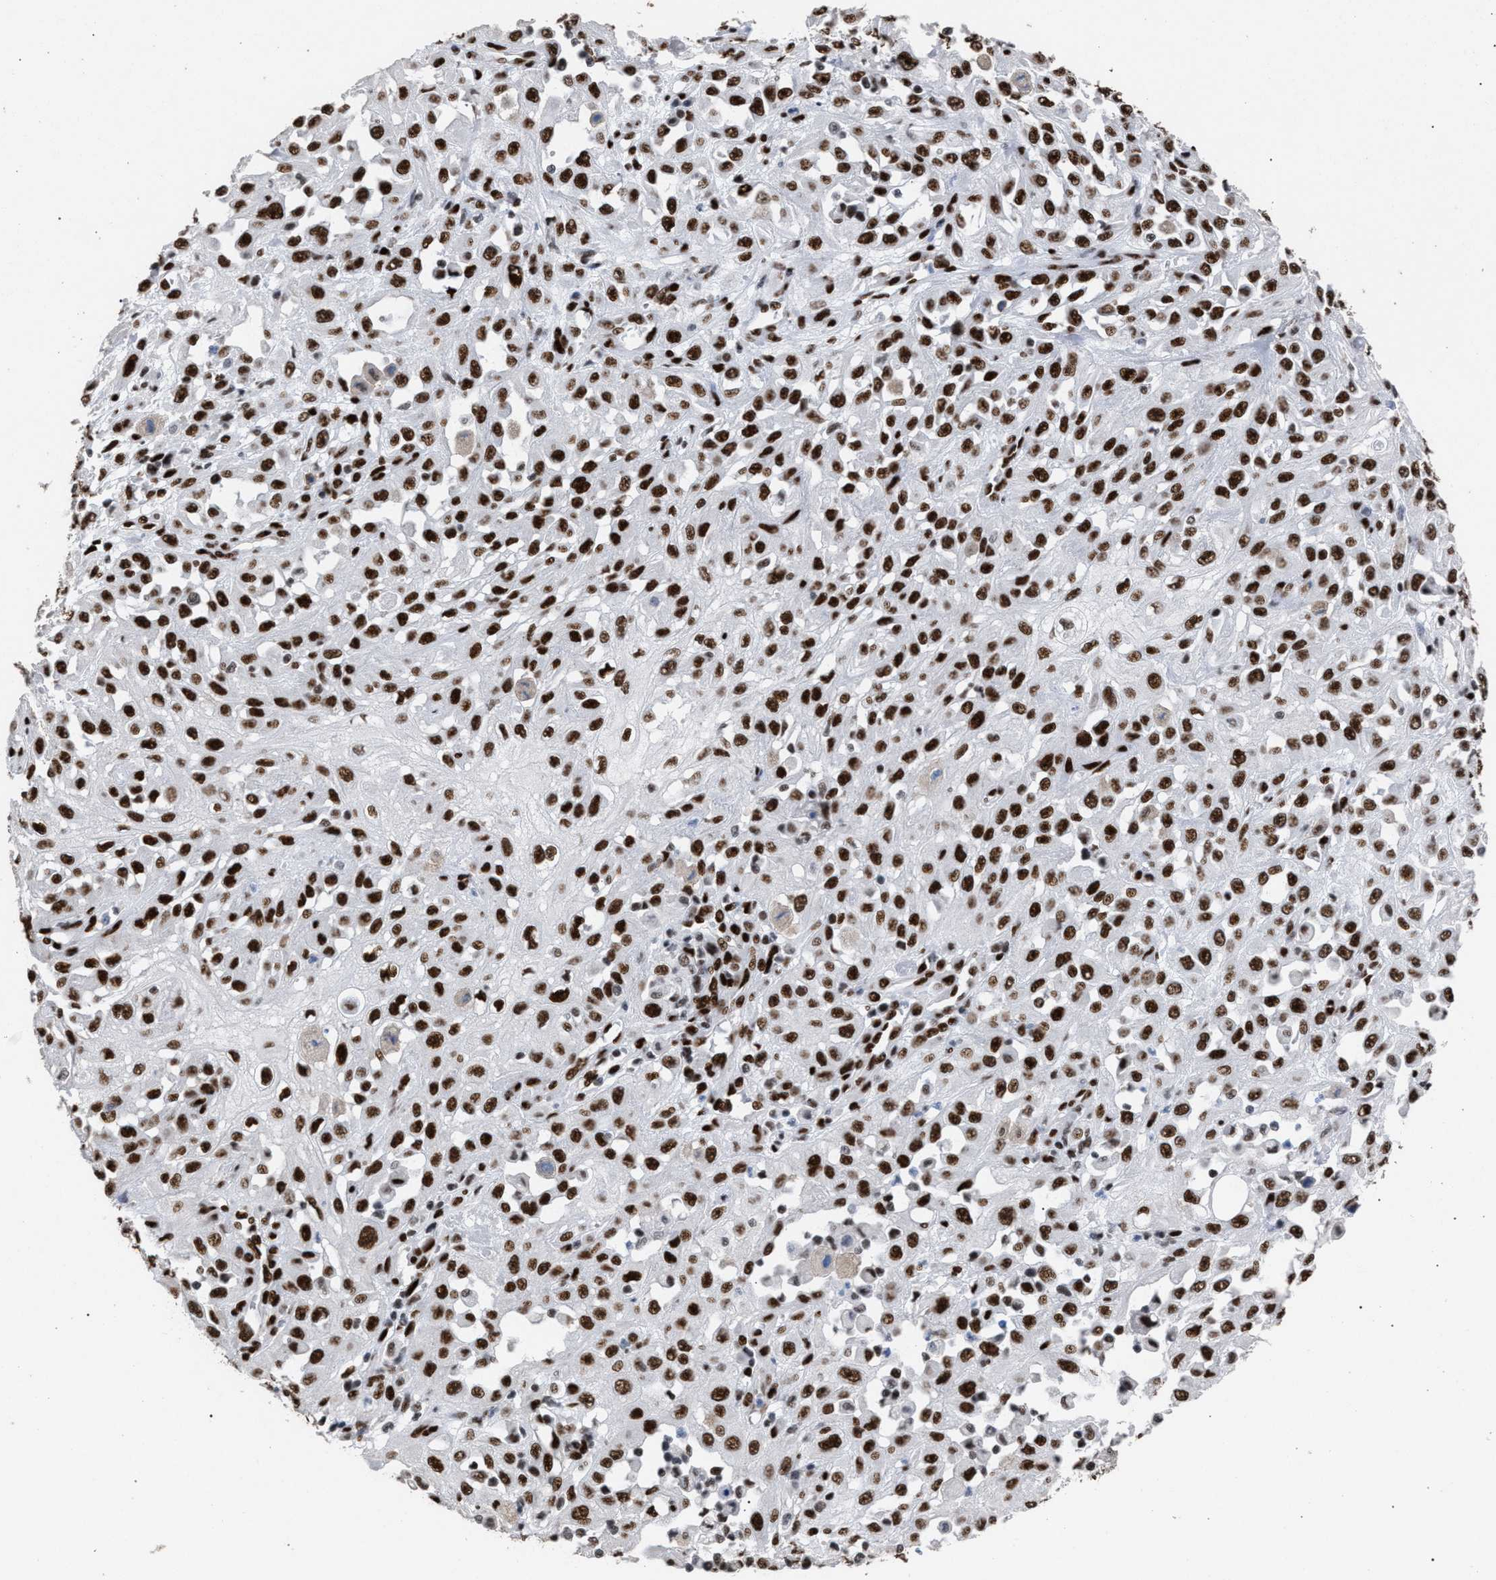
{"staining": {"intensity": "strong", "quantity": ">75%", "location": "nuclear"}, "tissue": "skin cancer", "cell_type": "Tumor cells", "image_type": "cancer", "snomed": [{"axis": "morphology", "description": "Squamous cell carcinoma, NOS"}, {"axis": "morphology", "description": "Squamous cell carcinoma, metastatic, NOS"}, {"axis": "topography", "description": "Skin"}, {"axis": "topography", "description": "Lymph node"}], "caption": "Human skin squamous cell carcinoma stained with a brown dye displays strong nuclear positive expression in approximately >75% of tumor cells.", "gene": "TP53BP1", "patient": {"sex": "male", "age": 75}}